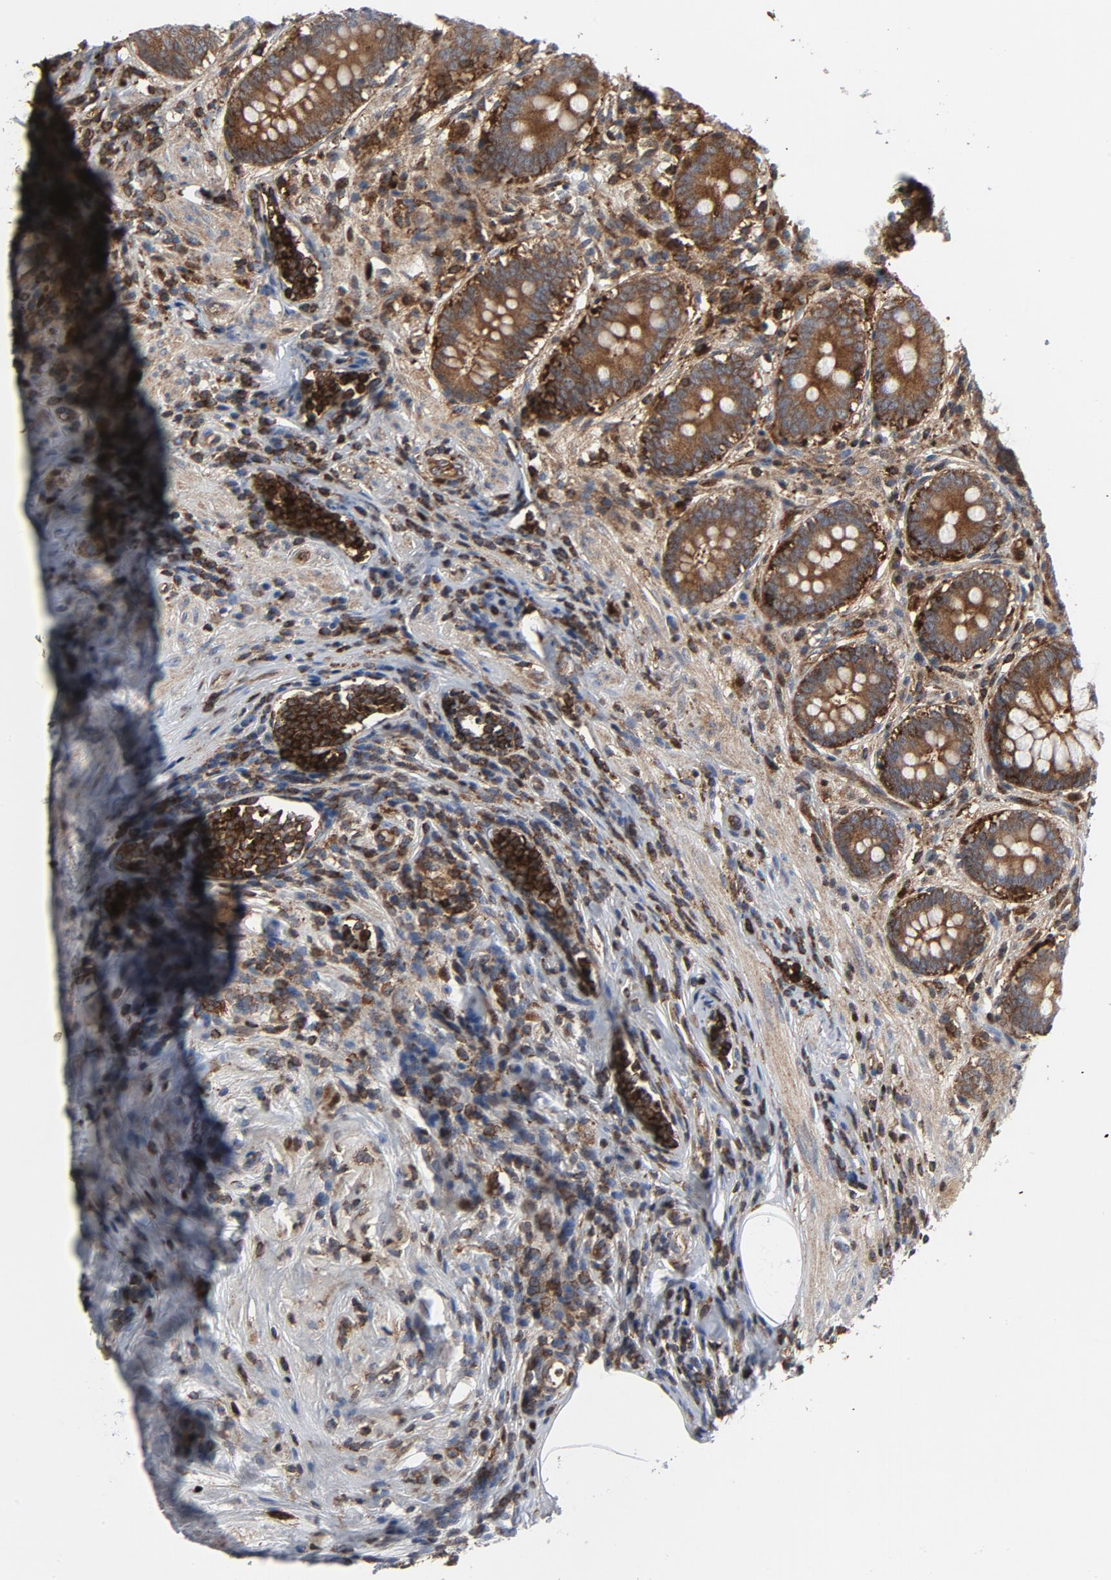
{"staining": {"intensity": "moderate", "quantity": ">75%", "location": "cytoplasmic/membranous"}, "tissue": "appendix", "cell_type": "Glandular cells", "image_type": "normal", "snomed": [{"axis": "morphology", "description": "Normal tissue, NOS"}, {"axis": "topography", "description": "Appendix"}], "caption": "Immunohistochemical staining of normal human appendix exhibits >75% levels of moderate cytoplasmic/membranous protein staining in approximately >75% of glandular cells.", "gene": "YES1", "patient": {"sex": "female", "age": 50}}